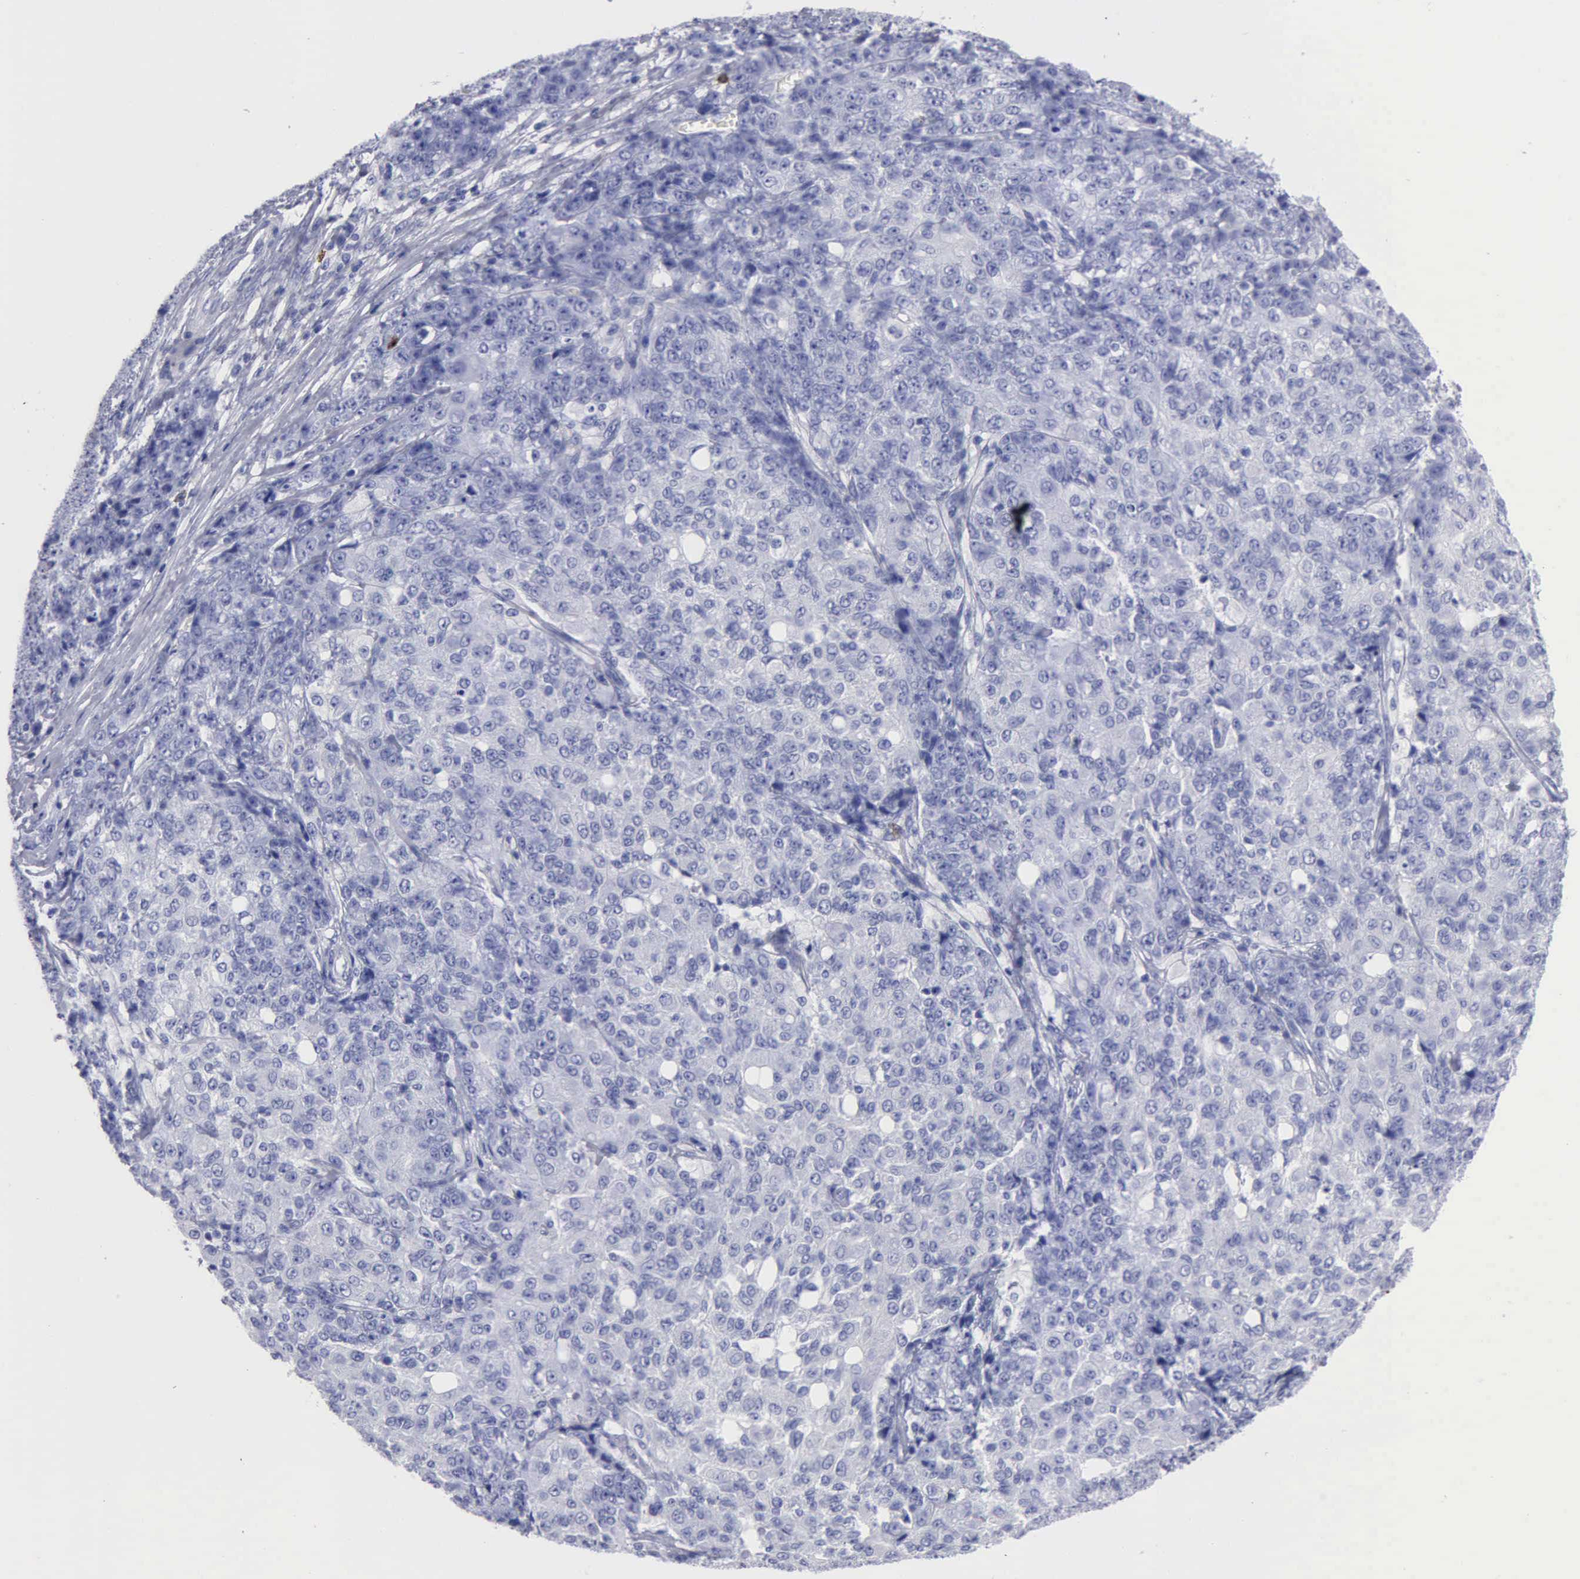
{"staining": {"intensity": "negative", "quantity": "none", "location": "none"}, "tissue": "ovarian cancer", "cell_type": "Tumor cells", "image_type": "cancer", "snomed": [{"axis": "morphology", "description": "Carcinoma, endometroid"}, {"axis": "topography", "description": "Ovary"}], "caption": "Human ovarian cancer stained for a protein using immunohistochemistry (IHC) shows no positivity in tumor cells.", "gene": "CTSG", "patient": {"sex": "female", "age": 42}}